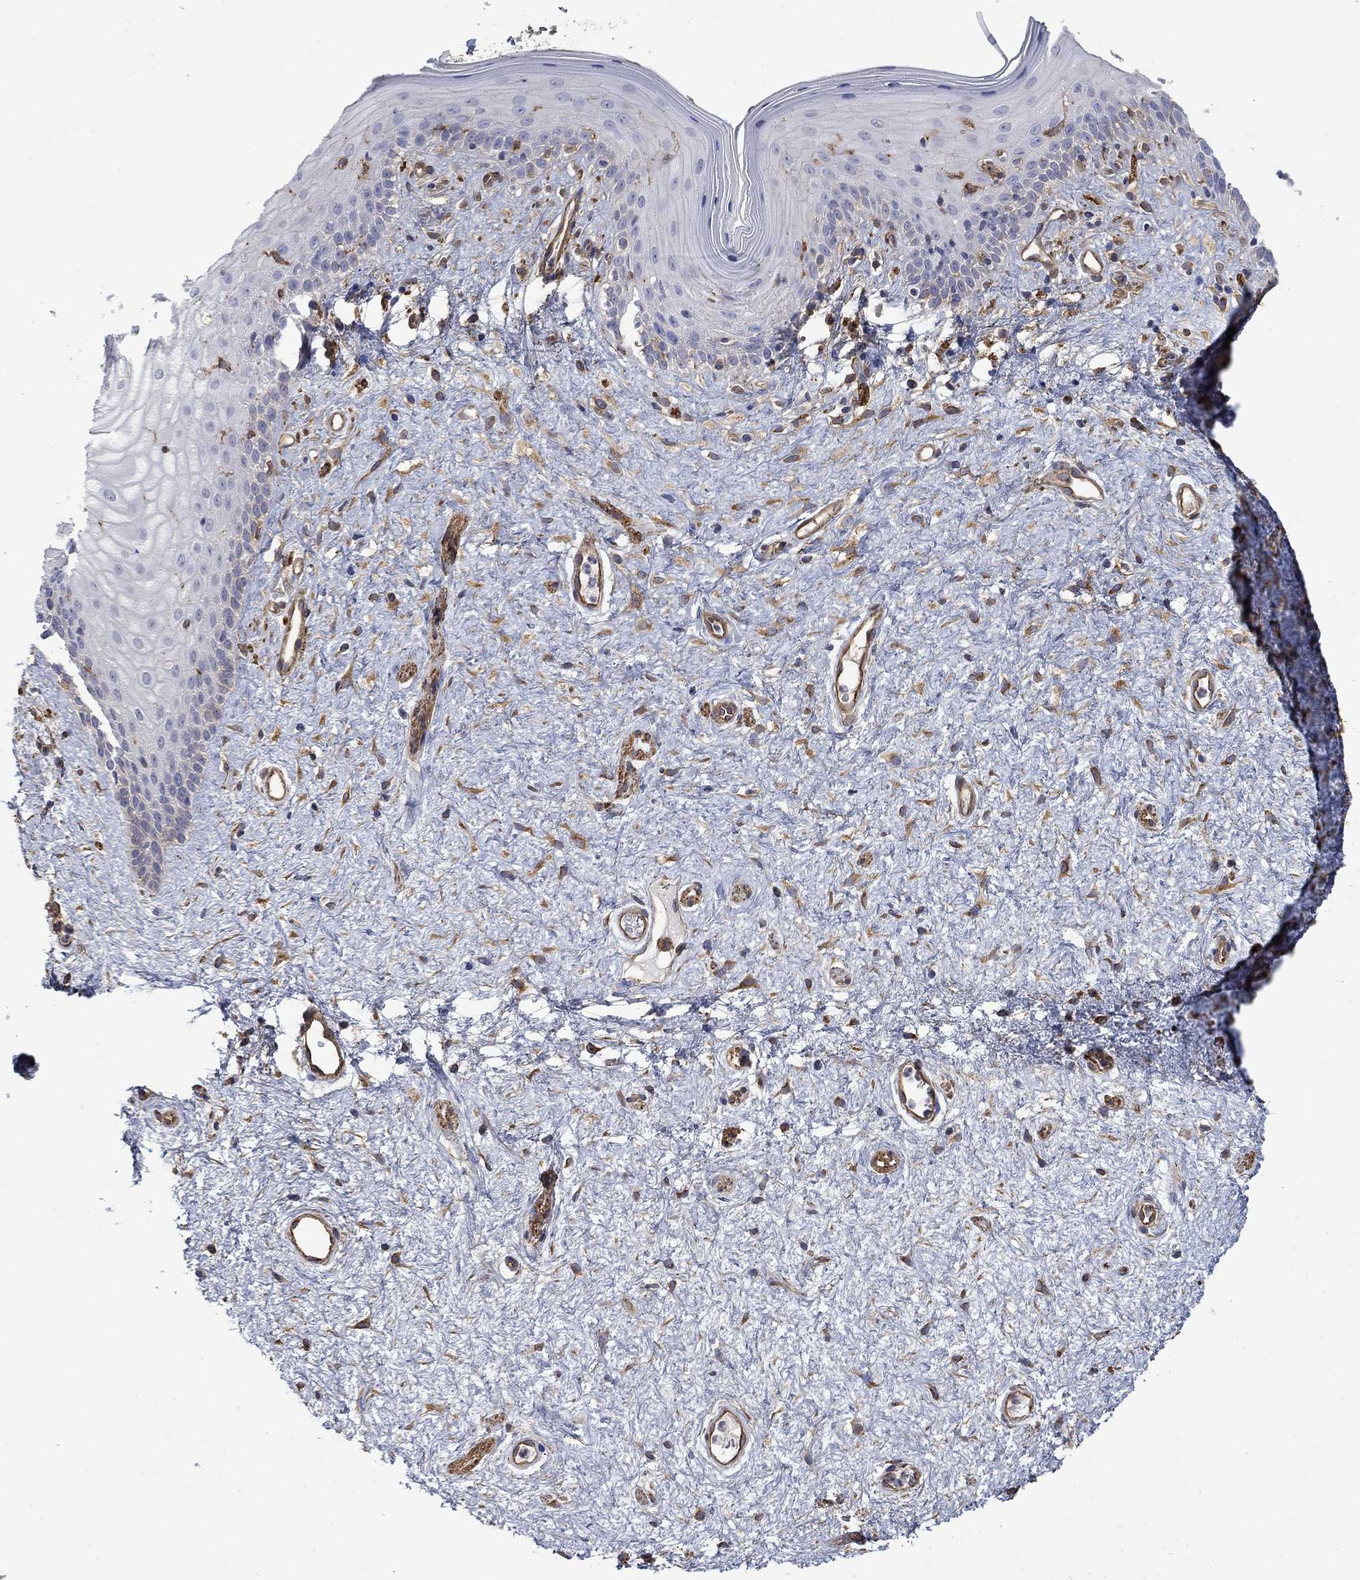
{"staining": {"intensity": "negative", "quantity": "none", "location": "none"}, "tissue": "vagina", "cell_type": "Squamous epithelial cells", "image_type": "normal", "snomed": [{"axis": "morphology", "description": "Normal tissue, NOS"}, {"axis": "topography", "description": "Vagina"}], "caption": "Immunohistochemical staining of normal vagina exhibits no significant staining in squamous epithelial cells.", "gene": "DPYSL2", "patient": {"sex": "female", "age": 47}}